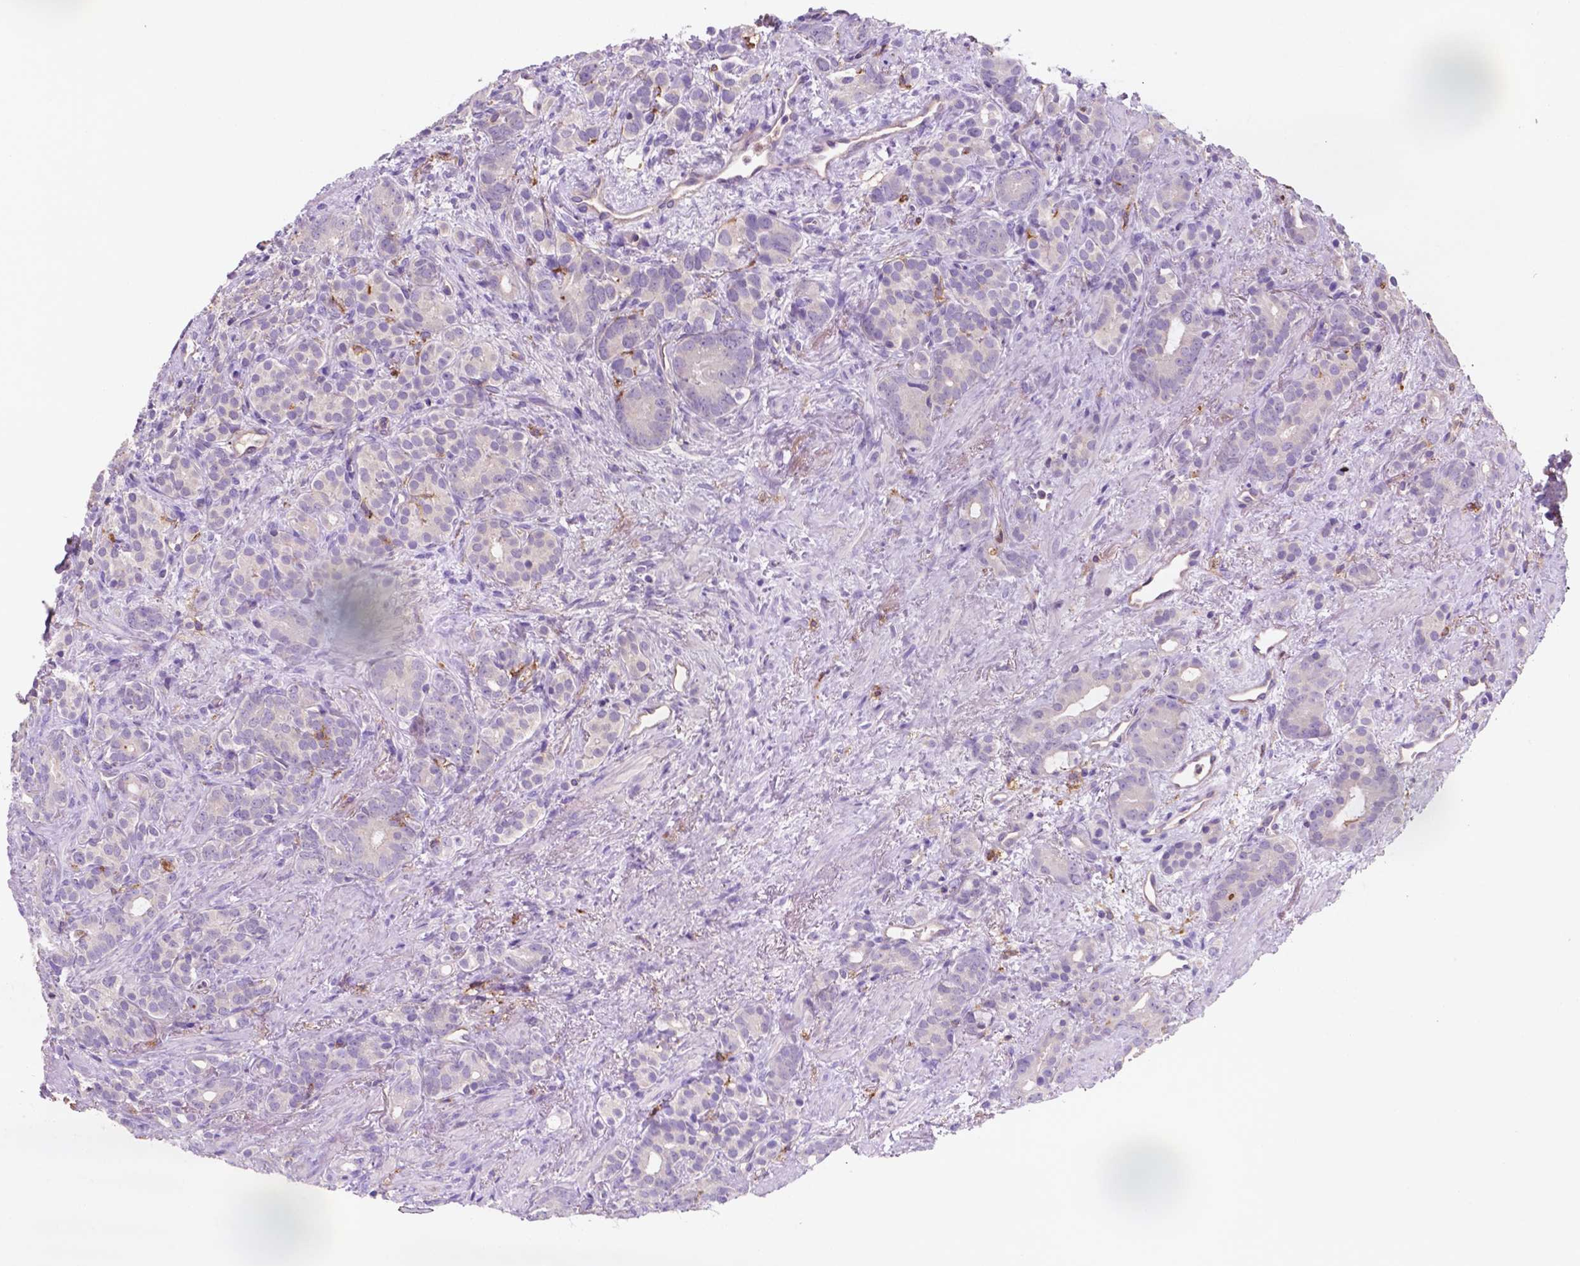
{"staining": {"intensity": "negative", "quantity": "none", "location": "none"}, "tissue": "prostate cancer", "cell_type": "Tumor cells", "image_type": "cancer", "snomed": [{"axis": "morphology", "description": "Adenocarcinoma, High grade"}, {"axis": "topography", "description": "Prostate"}], "caption": "IHC of high-grade adenocarcinoma (prostate) exhibits no staining in tumor cells.", "gene": "MKRN2OS", "patient": {"sex": "male", "age": 84}}